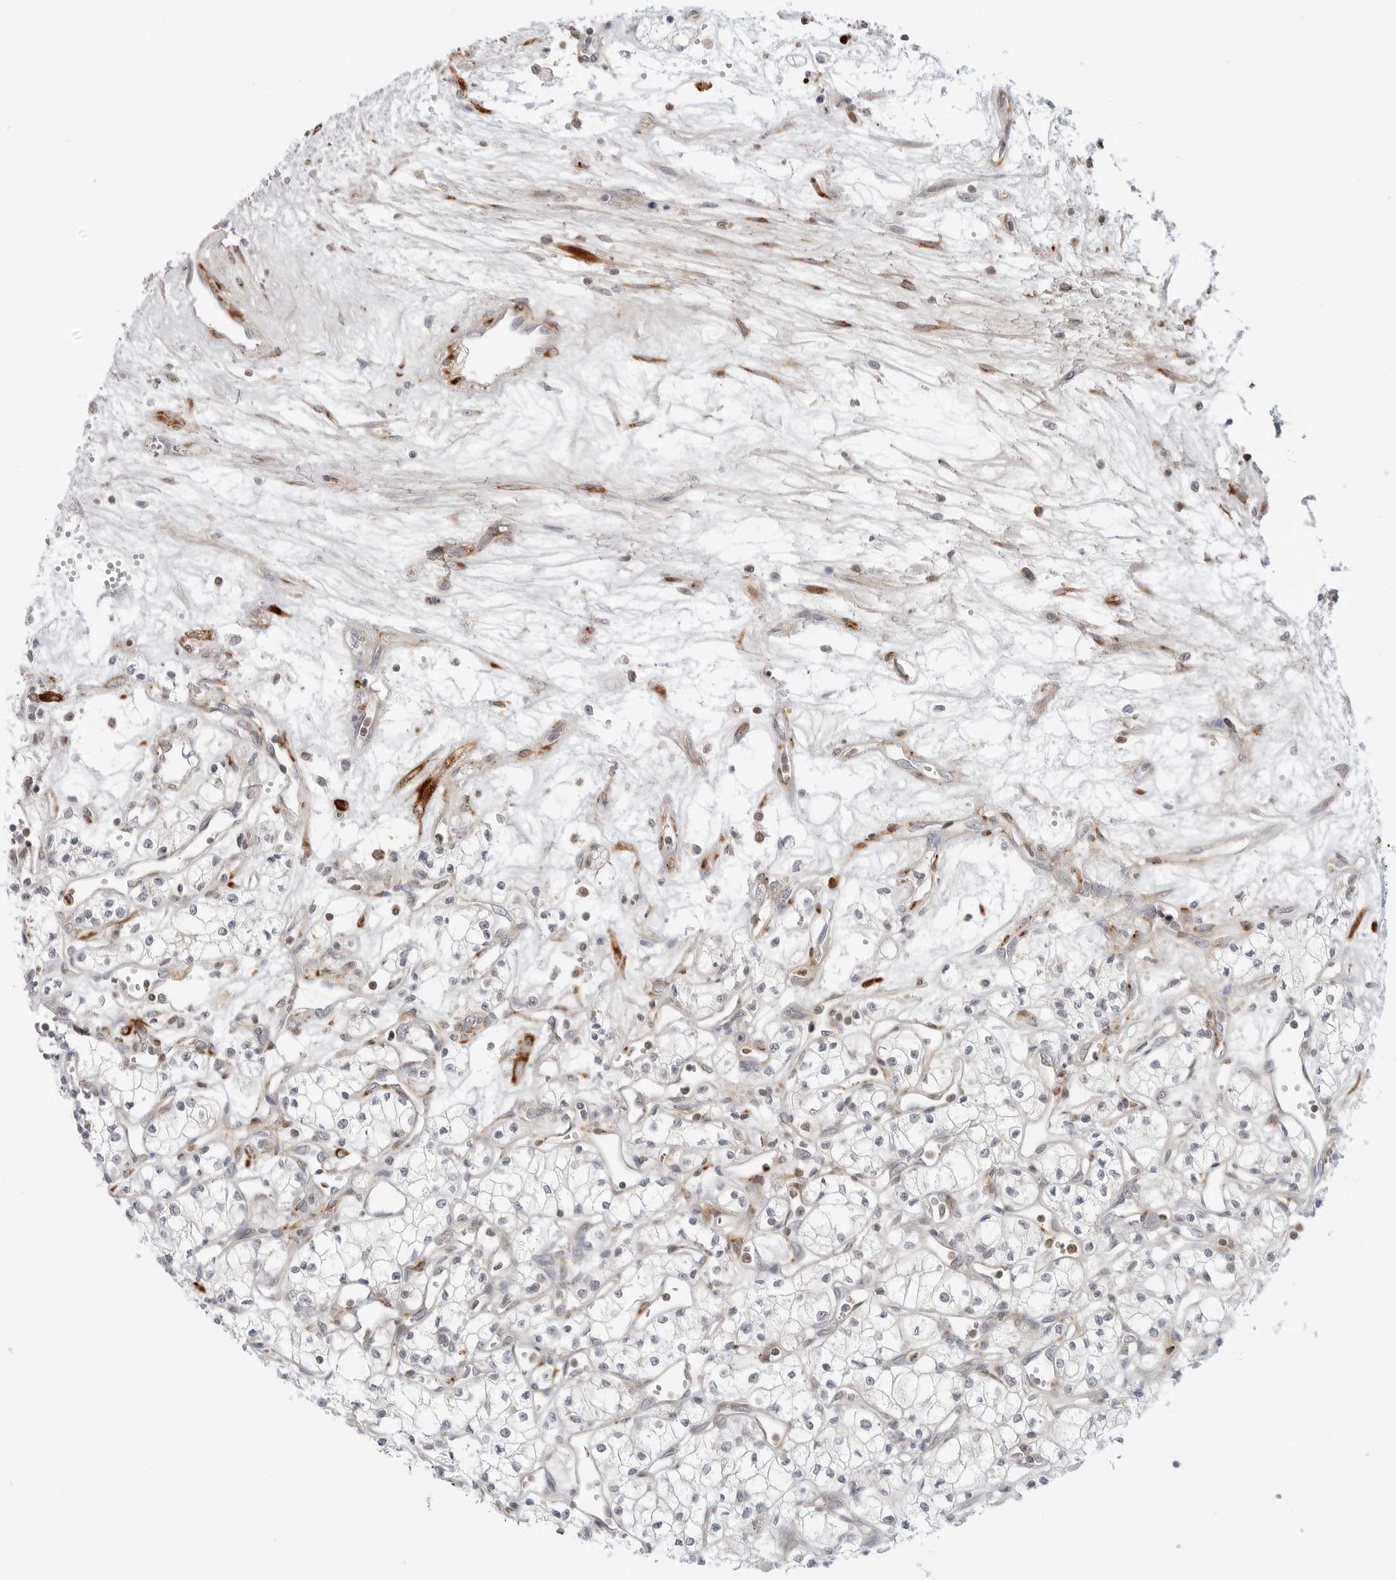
{"staining": {"intensity": "negative", "quantity": "none", "location": "none"}, "tissue": "renal cancer", "cell_type": "Tumor cells", "image_type": "cancer", "snomed": [{"axis": "morphology", "description": "Adenocarcinoma, NOS"}, {"axis": "topography", "description": "Kidney"}], "caption": "The histopathology image displays no significant expression in tumor cells of renal cancer. The staining was performed using DAB to visualize the protein expression in brown, while the nuclei were stained in blue with hematoxylin (Magnification: 20x).", "gene": "C1QTNF1", "patient": {"sex": "male", "age": 59}}